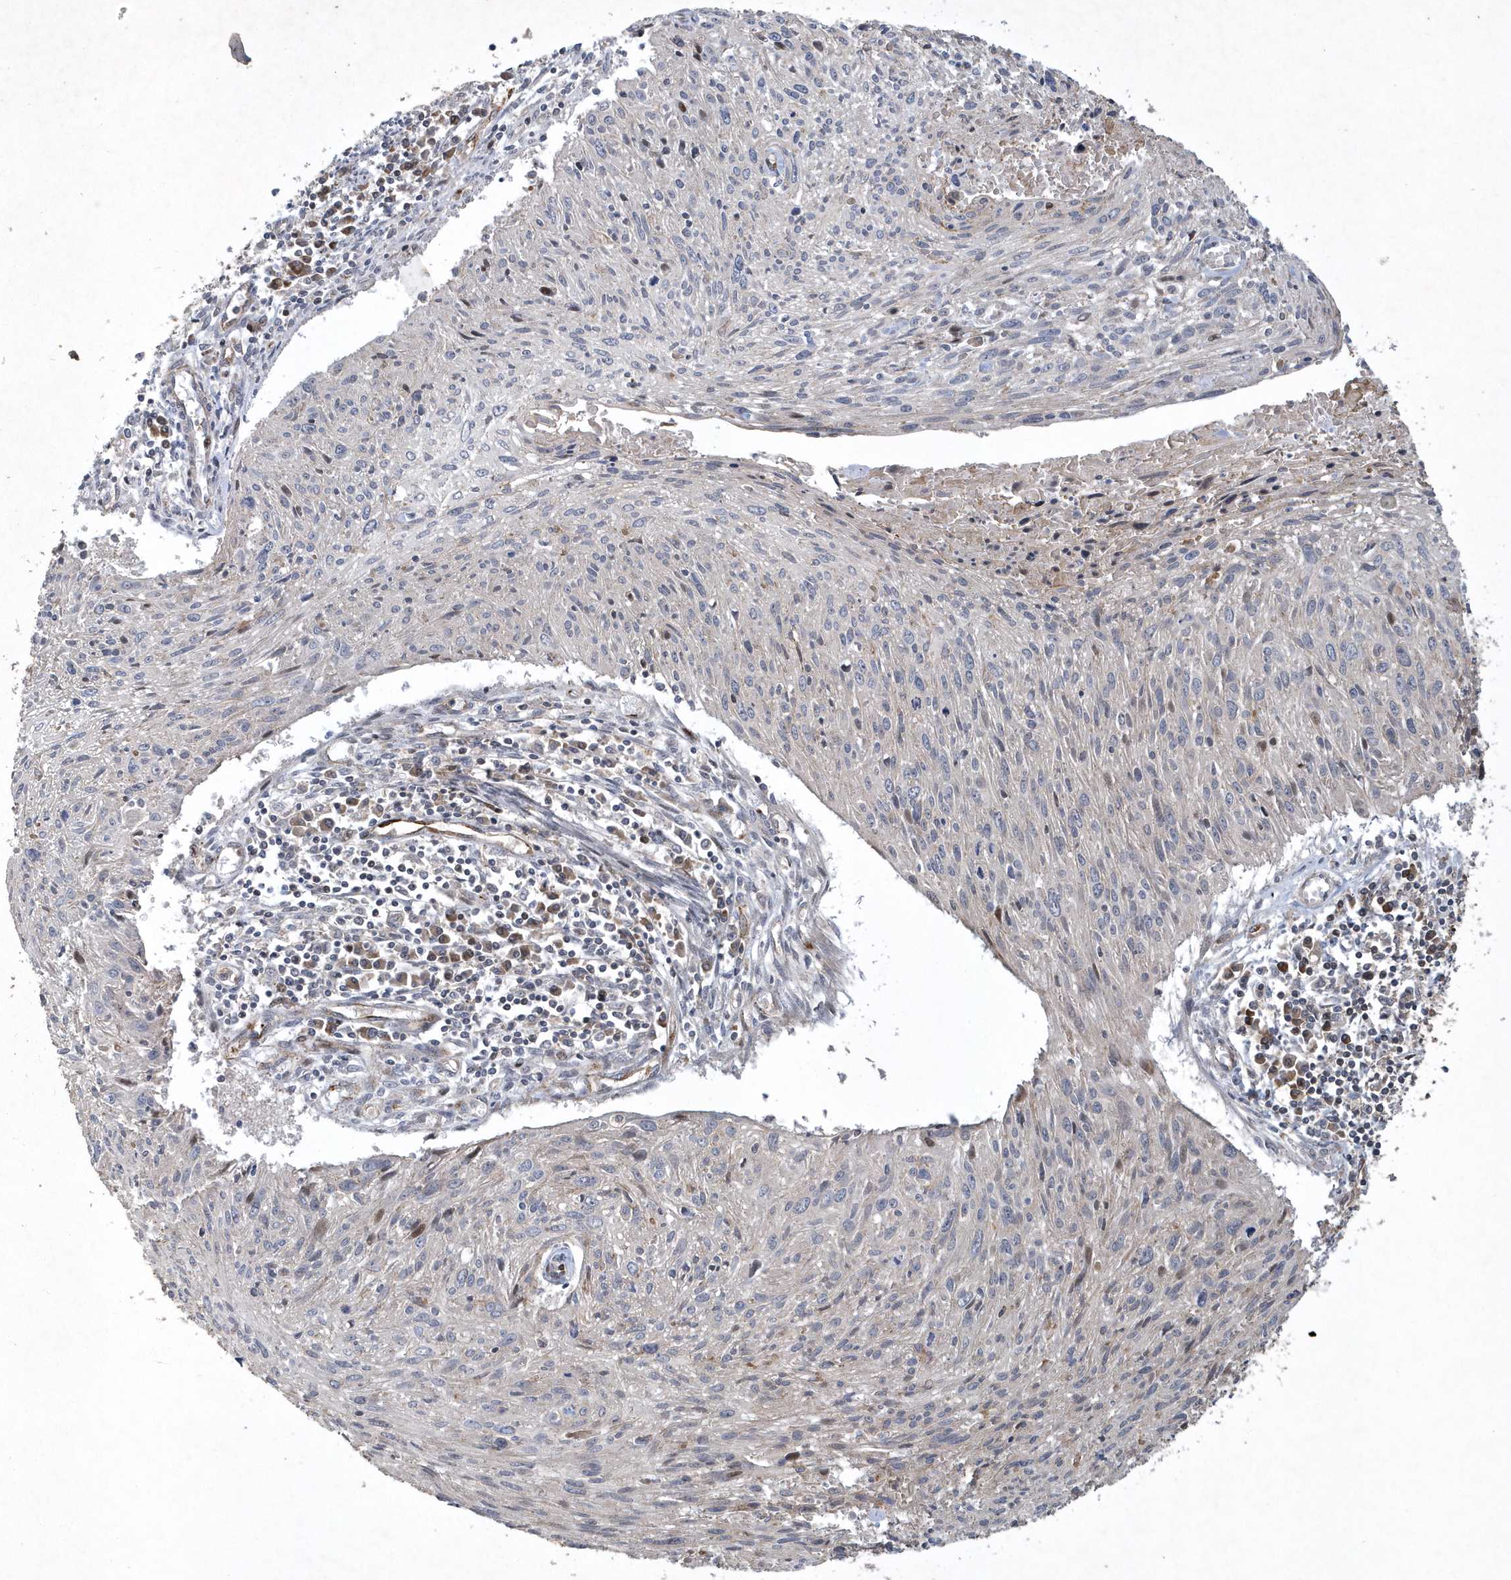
{"staining": {"intensity": "negative", "quantity": "none", "location": "none"}, "tissue": "cervical cancer", "cell_type": "Tumor cells", "image_type": "cancer", "snomed": [{"axis": "morphology", "description": "Squamous cell carcinoma, NOS"}, {"axis": "topography", "description": "Cervix"}], "caption": "Immunohistochemical staining of cervical cancer reveals no significant staining in tumor cells.", "gene": "N4BP2", "patient": {"sex": "female", "age": 51}}